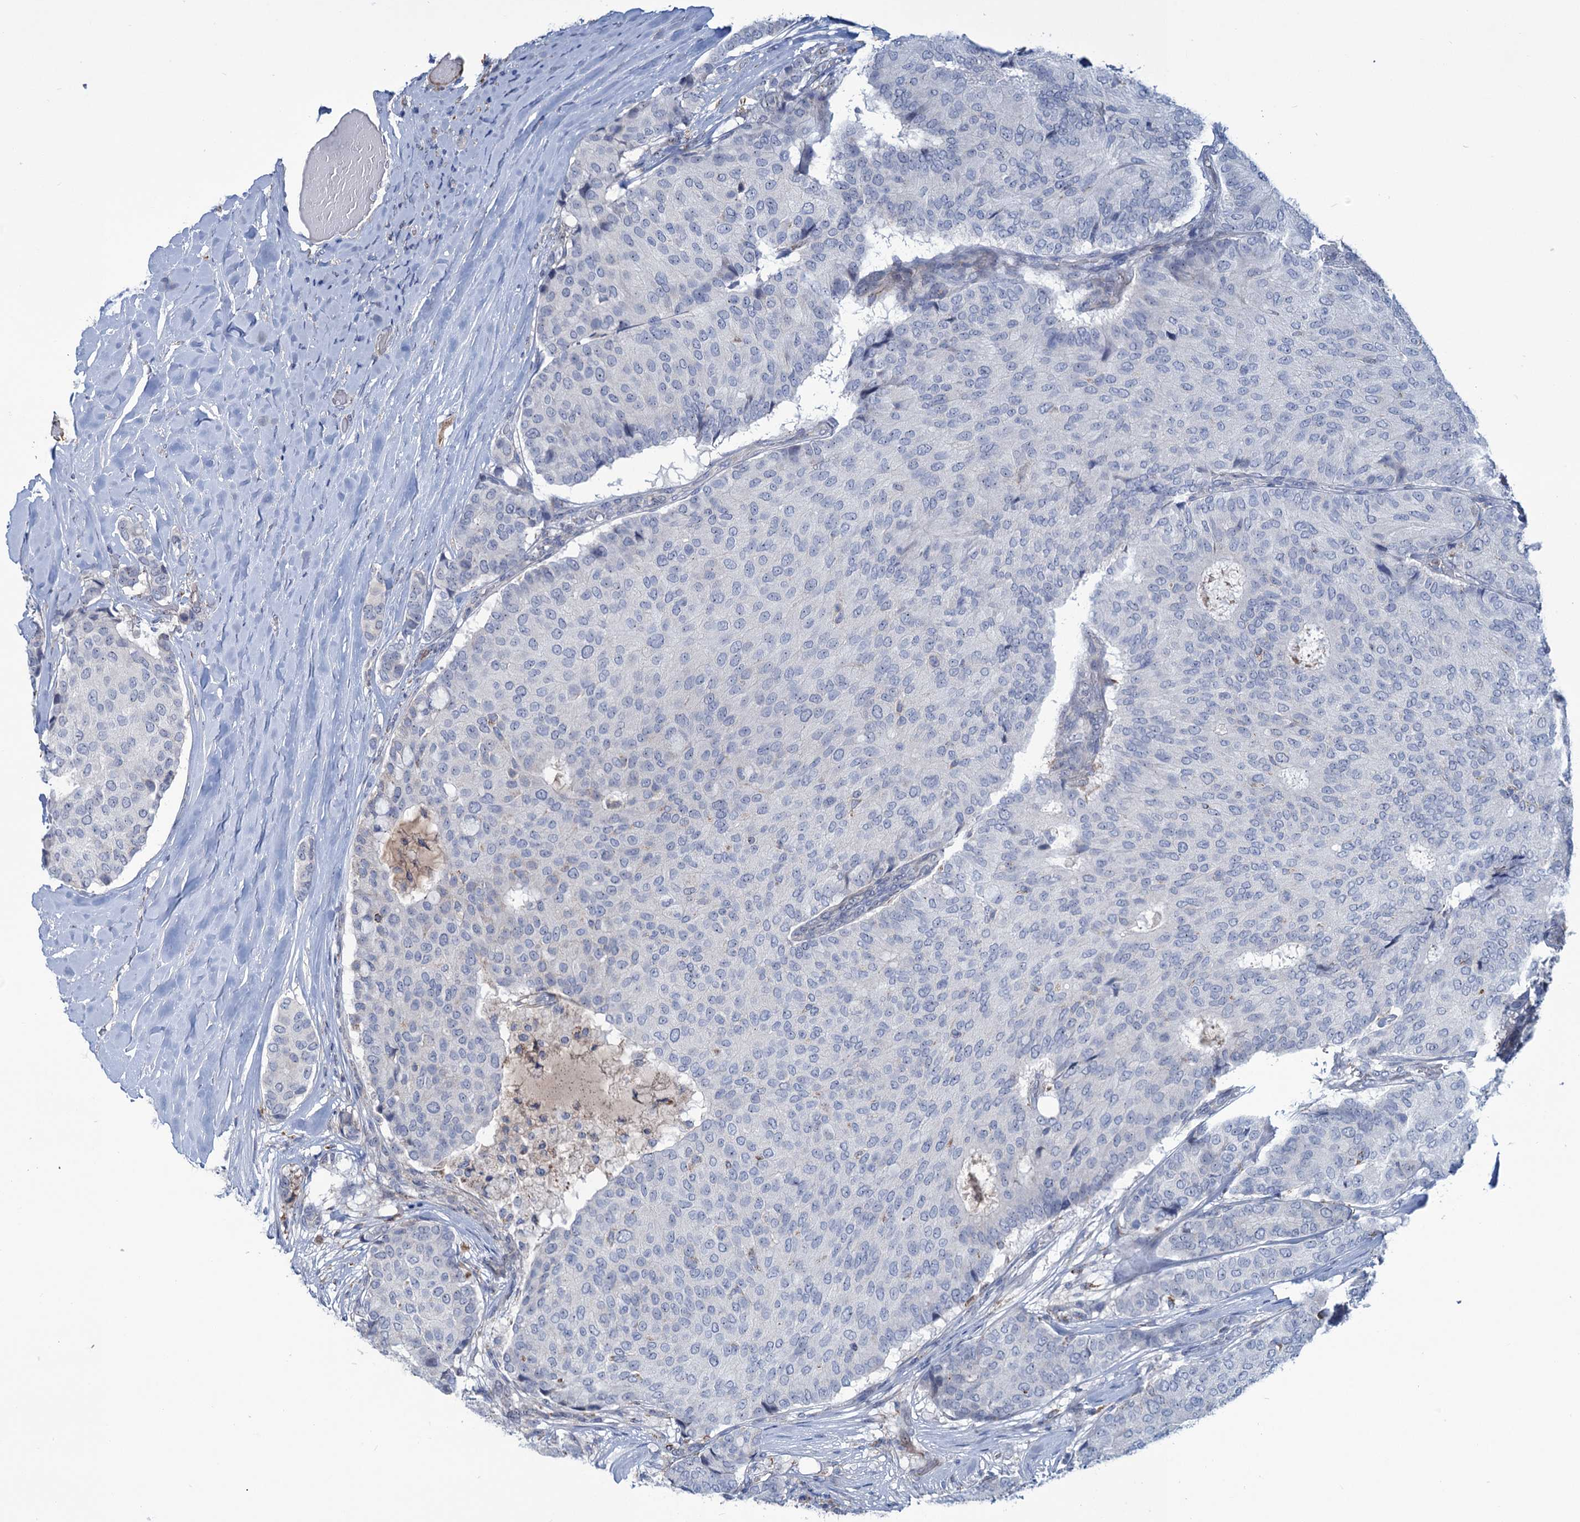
{"staining": {"intensity": "negative", "quantity": "none", "location": "none"}, "tissue": "breast cancer", "cell_type": "Tumor cells", "image_type": "cancer", "snomed": [{"axis": "morphology", "description": "Duct carcinoma"}, {"axis": "topography", "description": "Breast"}], "caption": "Human breast intraductal carcinoma stained for a protein using IHC demonstrates no positivity in tumor cells.", "gene": "LPIN1", "patient": {"sex": "female", "age": 75}}